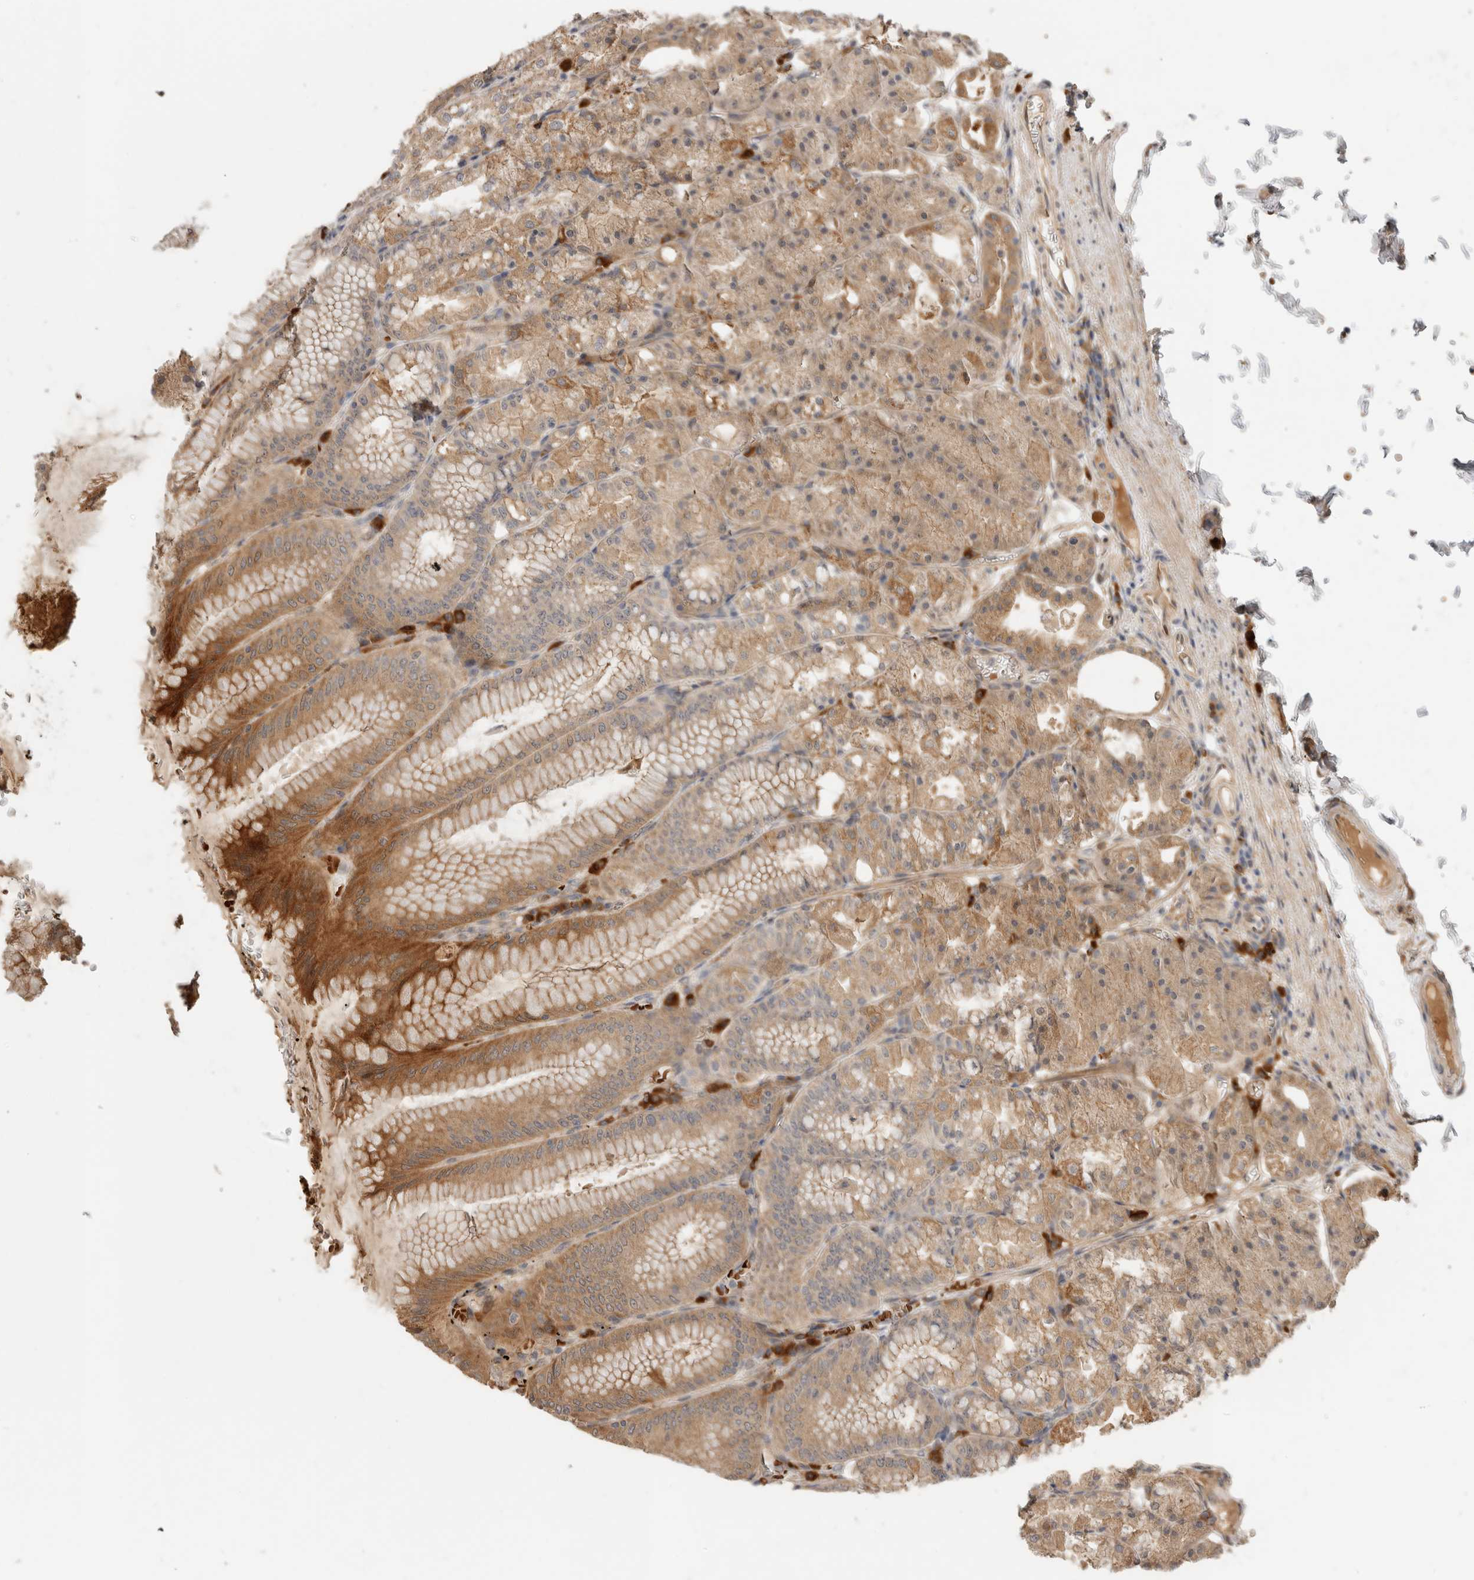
{"staining": {"intensity": "strong", "quantity": "25%-75%", "location": "cytoplasmic/membranous"}, "tissue": "stomach", "cell_type": "Glandular cells", "image_type": "normal", "snomed": [{"axis": "morphology", "description": "Normal tissue, NOS"}, {"axis": "topography", "description": "Stomach, lower"}], "caption": "About 25%-75% of glandular cells in benign human stomach show strong cytoplasmic/membranous protein positivity as visualized by brown immunohistochemical staining.", "gene": "APOL2", "patient": {"sex": "male", "age": 71}}